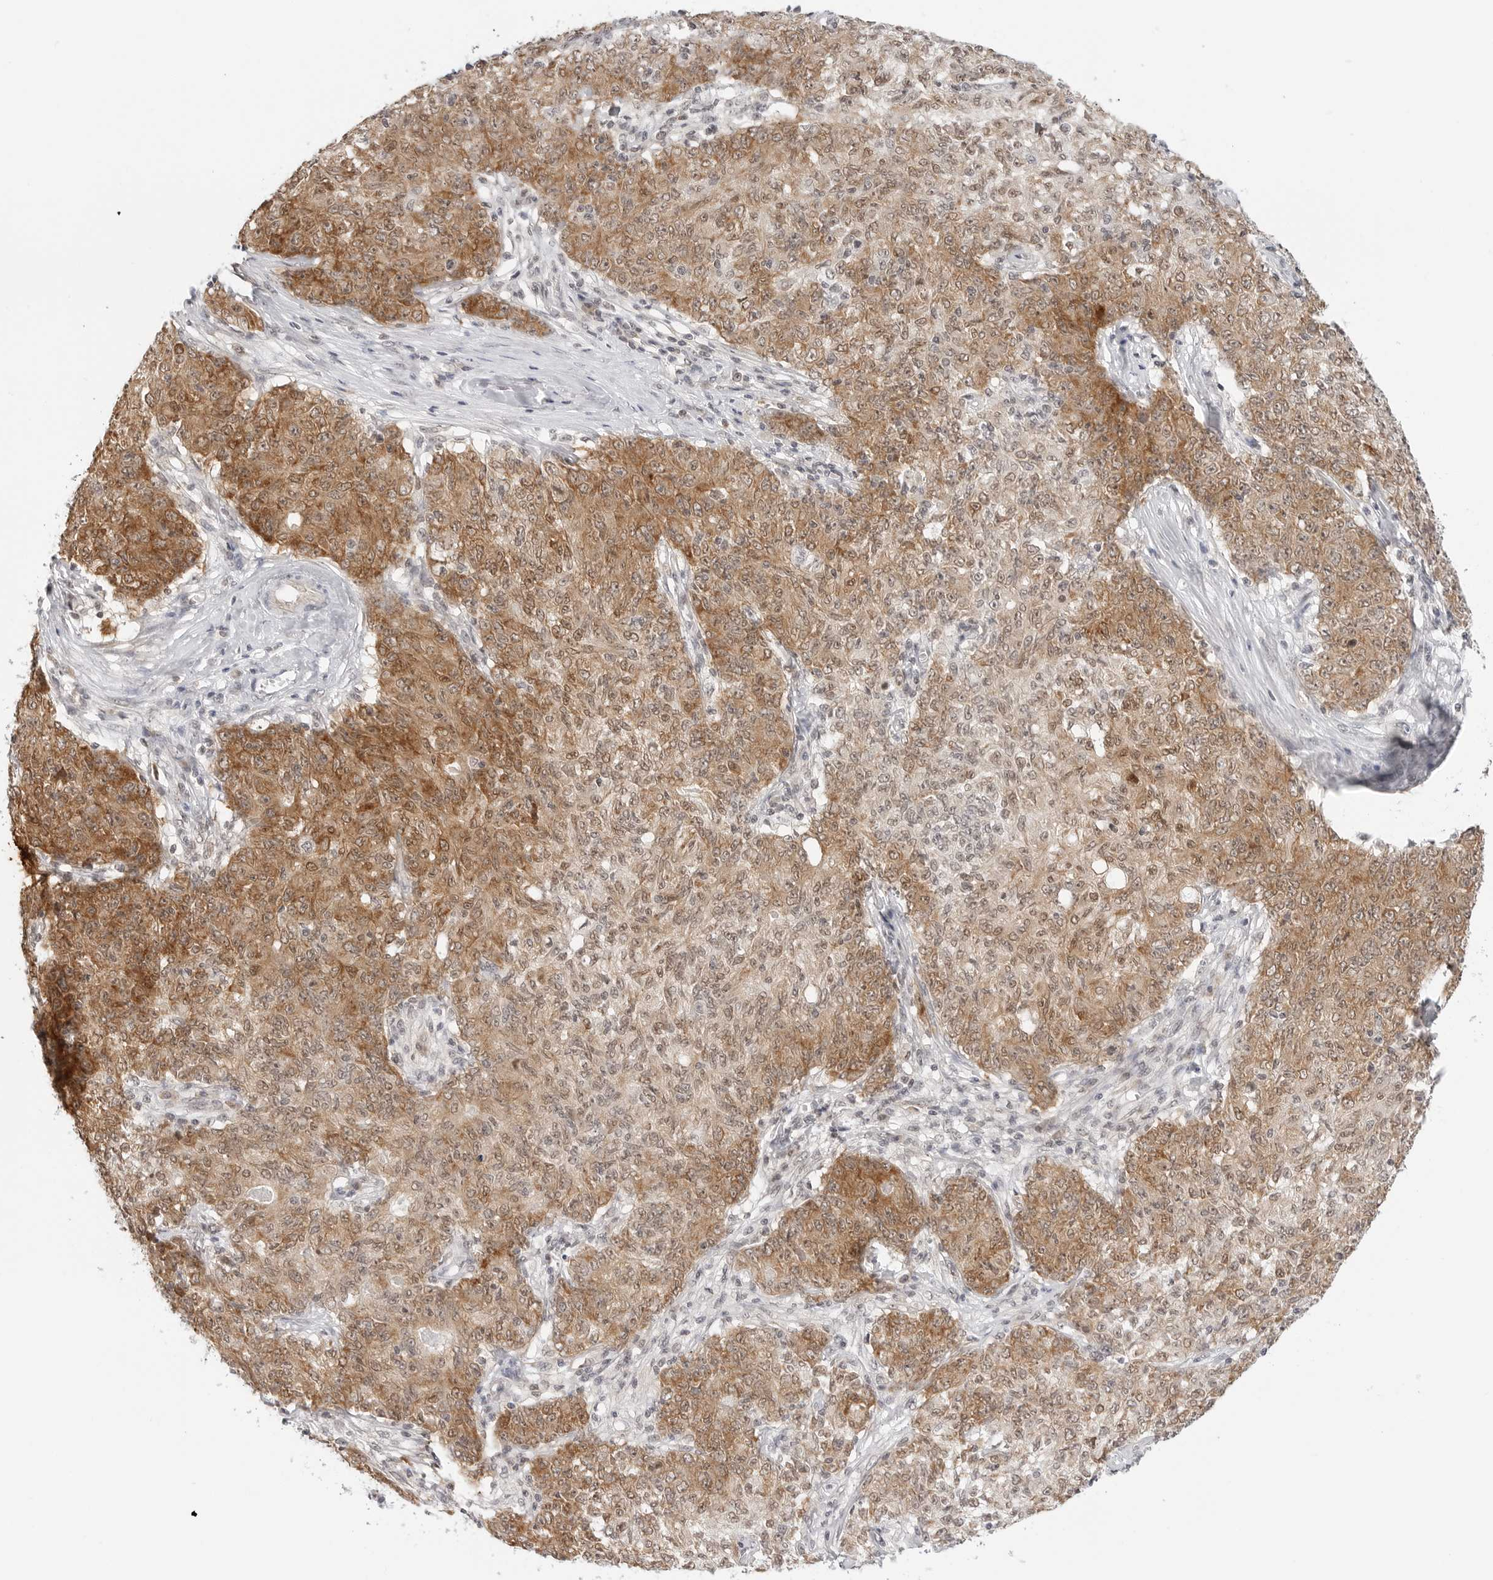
{"staining": {"intensity": "moderate", "quantity": ">75%", "location": "cytoplasmic/membranous"}, "tissue": "ovarian cancer", "cell_type": "Tumor cells", "image_type": "cancer", "snomed": [{"axis": "morphology", "description": "Carcinoma, endometroid"}, {"axis": "topography", "description": "Ovary"}], "caption": "Endometroid carcinoma (ovarian) was stained to show a protein in brown. There is medium levels of moderate cytoplasmic/membranous expression in approximately >75% of tumor cells.", "gene": "METAP1", "patient": {"sex": "female", "age": 42}}